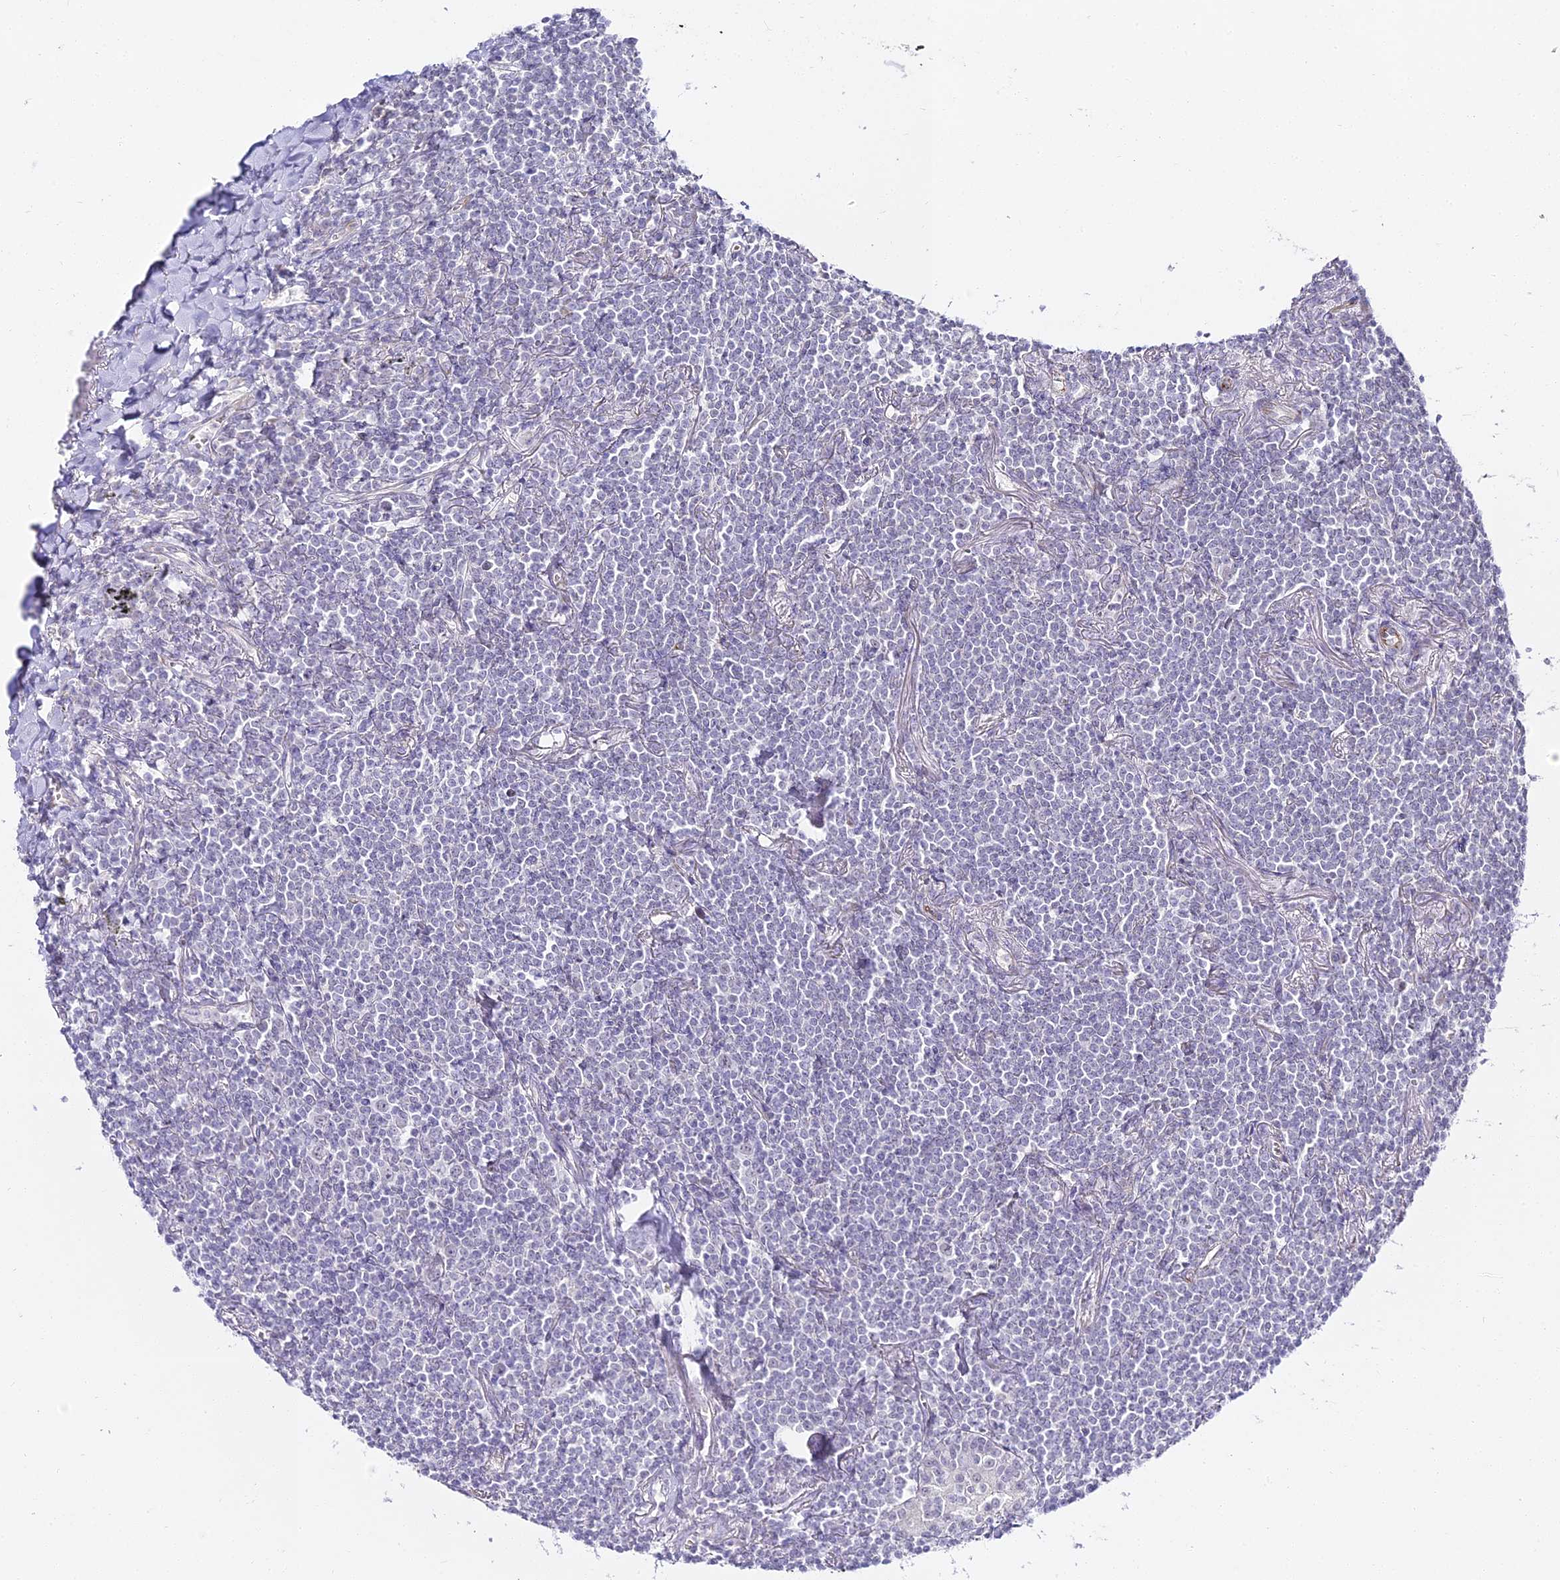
{"staining": {"intensity": "negative", "quantity": "none", "location": "none"}, "tissue": "lymphoma", "cell_type": "Tumor cells", "image_type": "cancer", "snomed": [{"axis": "morphology", "description": "Malignant lymphoma, non-Hodgkin's type, Low grade"}, {"axis": "topography", "description": "Lung"}], "caption": "Lymphoma stained for a protein using immunohistochemistry (IHC) exhibits no expression tumor cells.", "gene": "ALPG", "patient": {"sex": "female", "age": 71}}